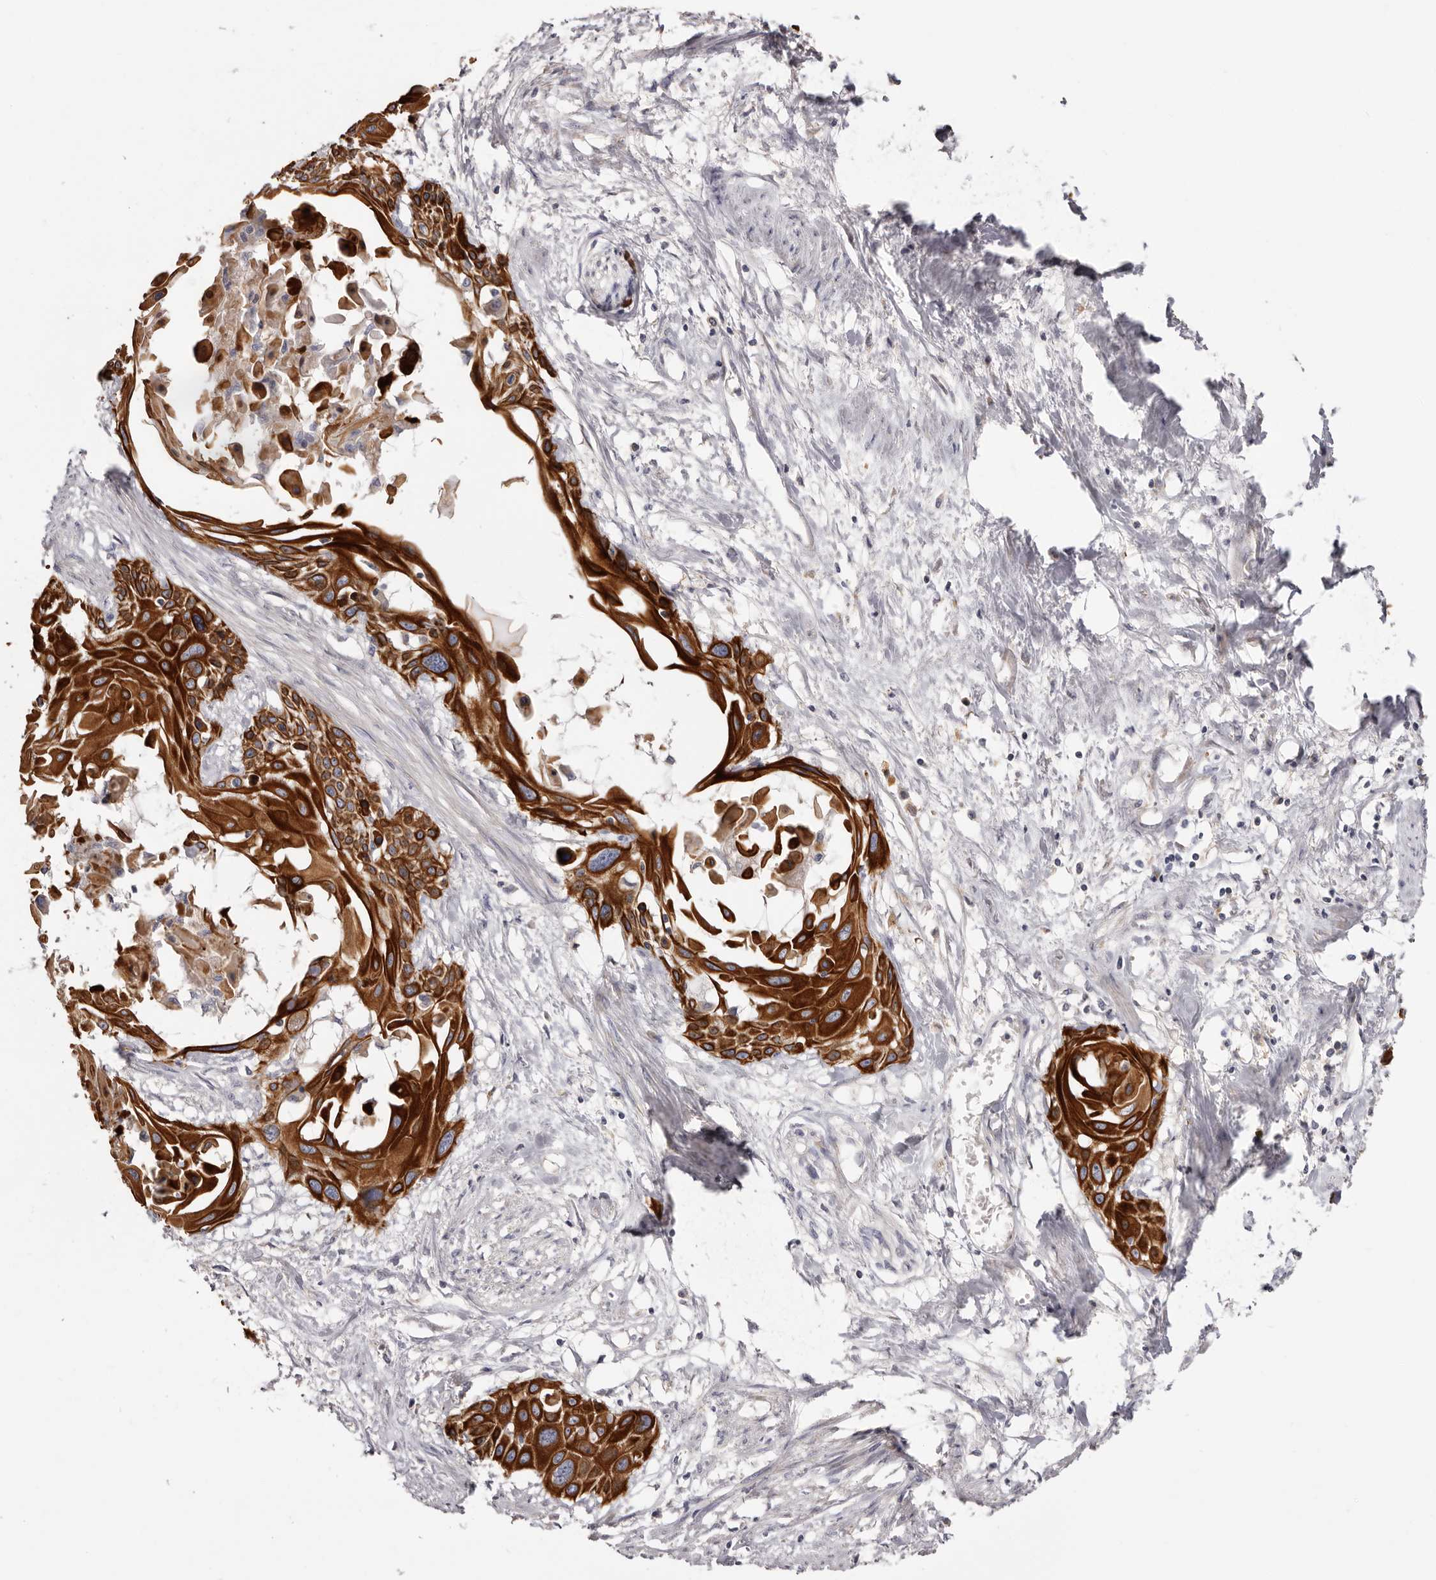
{"staining": {"intensity": "strong", "quantity": ">75%", "location": "cytoplasmic/membranous"}, "tissue": "cervical cancer", "cell_type": "Tumor cells", "image_type": "cancer", "snomed": [{"axis": "morphology", "description": "Squamous cell carcinoma, NOS"}, {"axis": "topography", "description": "Cervix"}], "caption": "A brown stain highlights strong cytoplasmic/membranous positivity of a protein in human cervical squamous cell carcinoma tumor cells.", "gene": "STK16", "patient": {"sex": "female", "age": 57}}